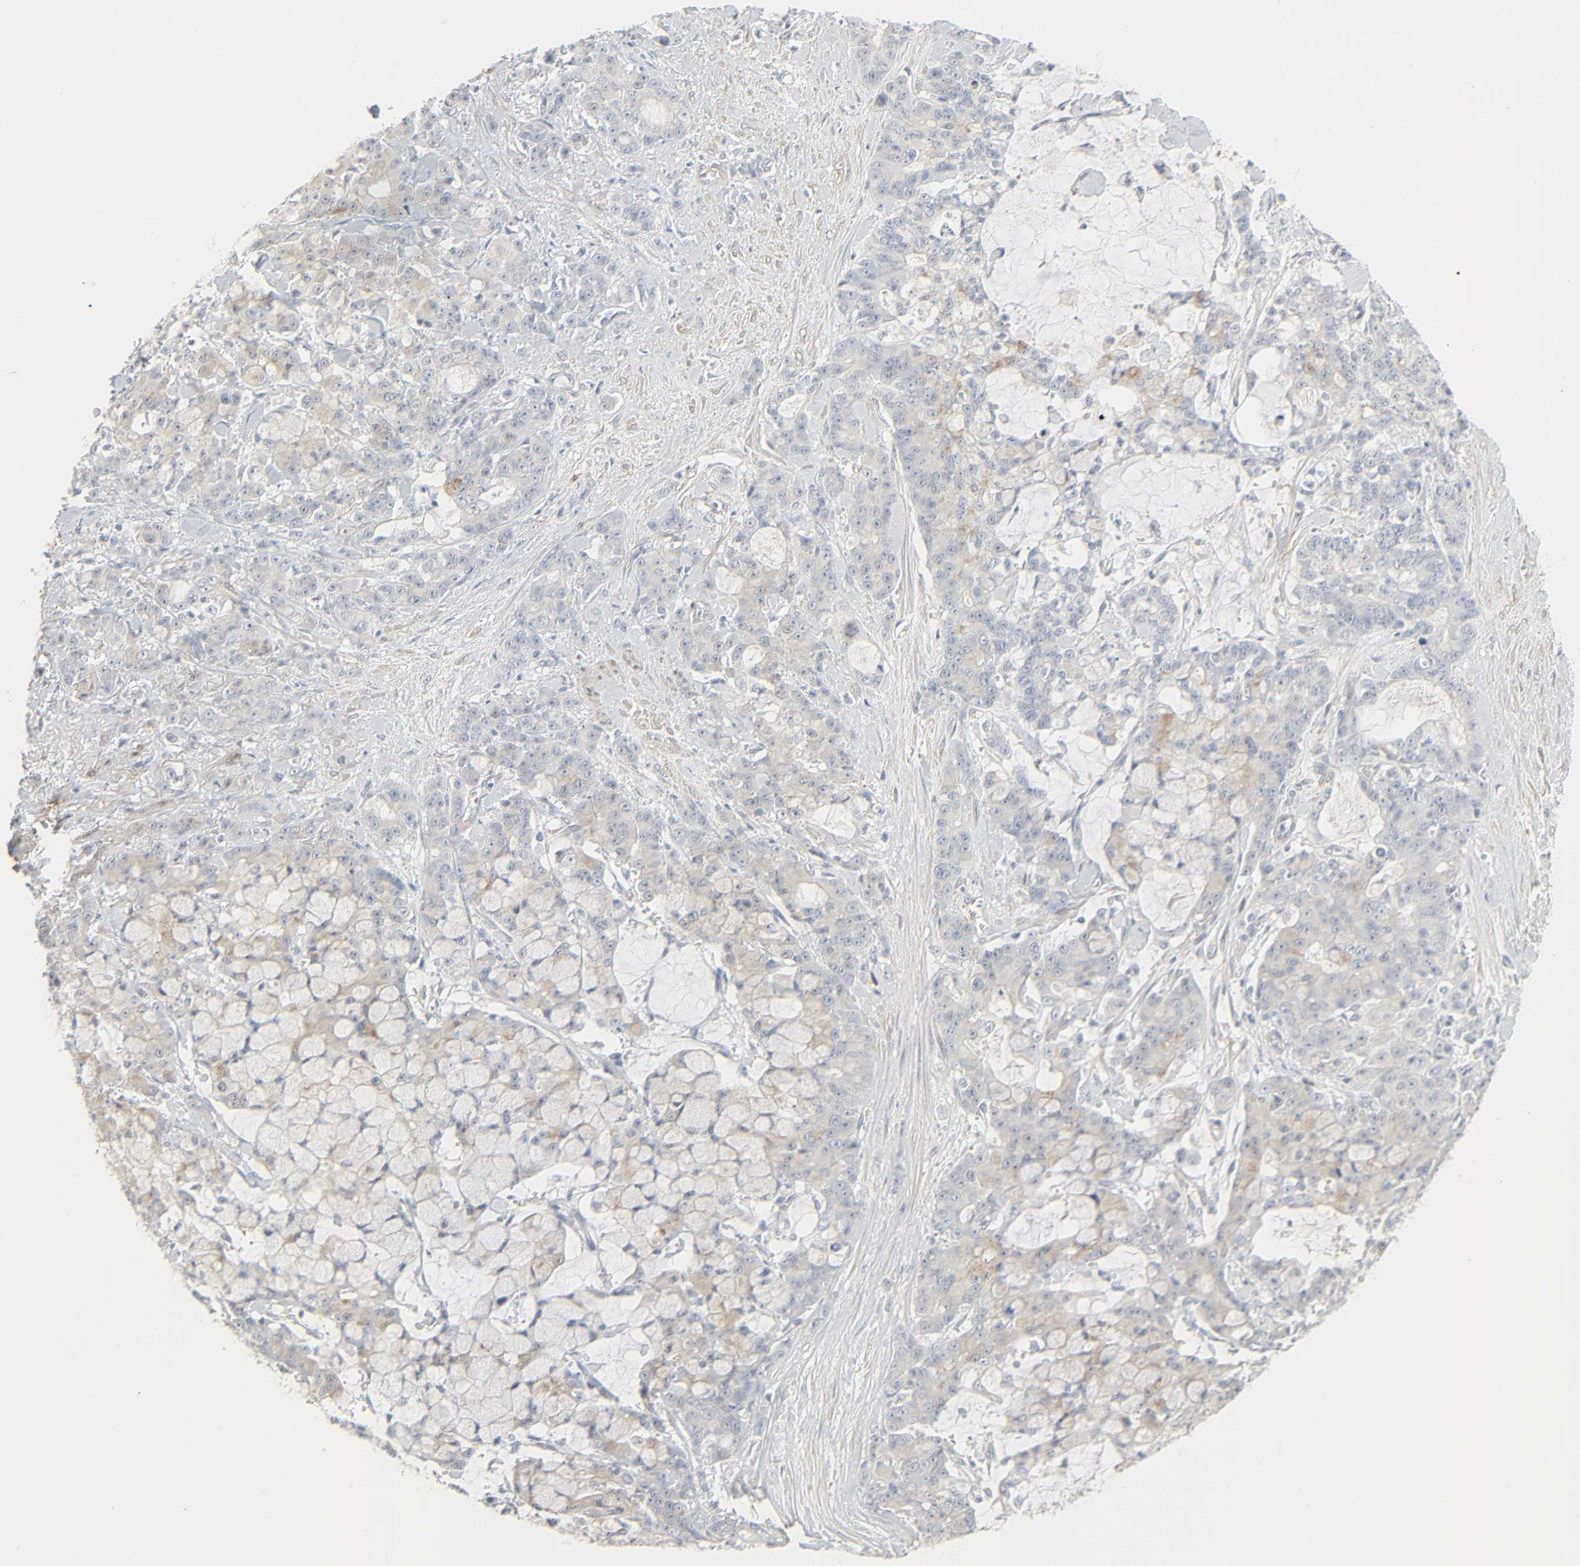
{"staining": {"intensity": "weak", "quantity": "25%-75%", "location": "cytoplasmic/membranous"}, "tissue": "pancreatic cancer", "cell_type": "Tumor cells", "image_type": "cancer", "snomed": [{"axis": "morphology", "description": "Adenocarcinoma, NOS"}, {"axis": "topography", "description": "Pancreas"}], "caption": "Protein expression analysis of pancreatic cancer exhibits weak cytoplasmic/membranous staining in approximately 25%-75% of tumor cells.", "gene": "ZBTB16", "patient": {"sex": "female", "age": 73}}